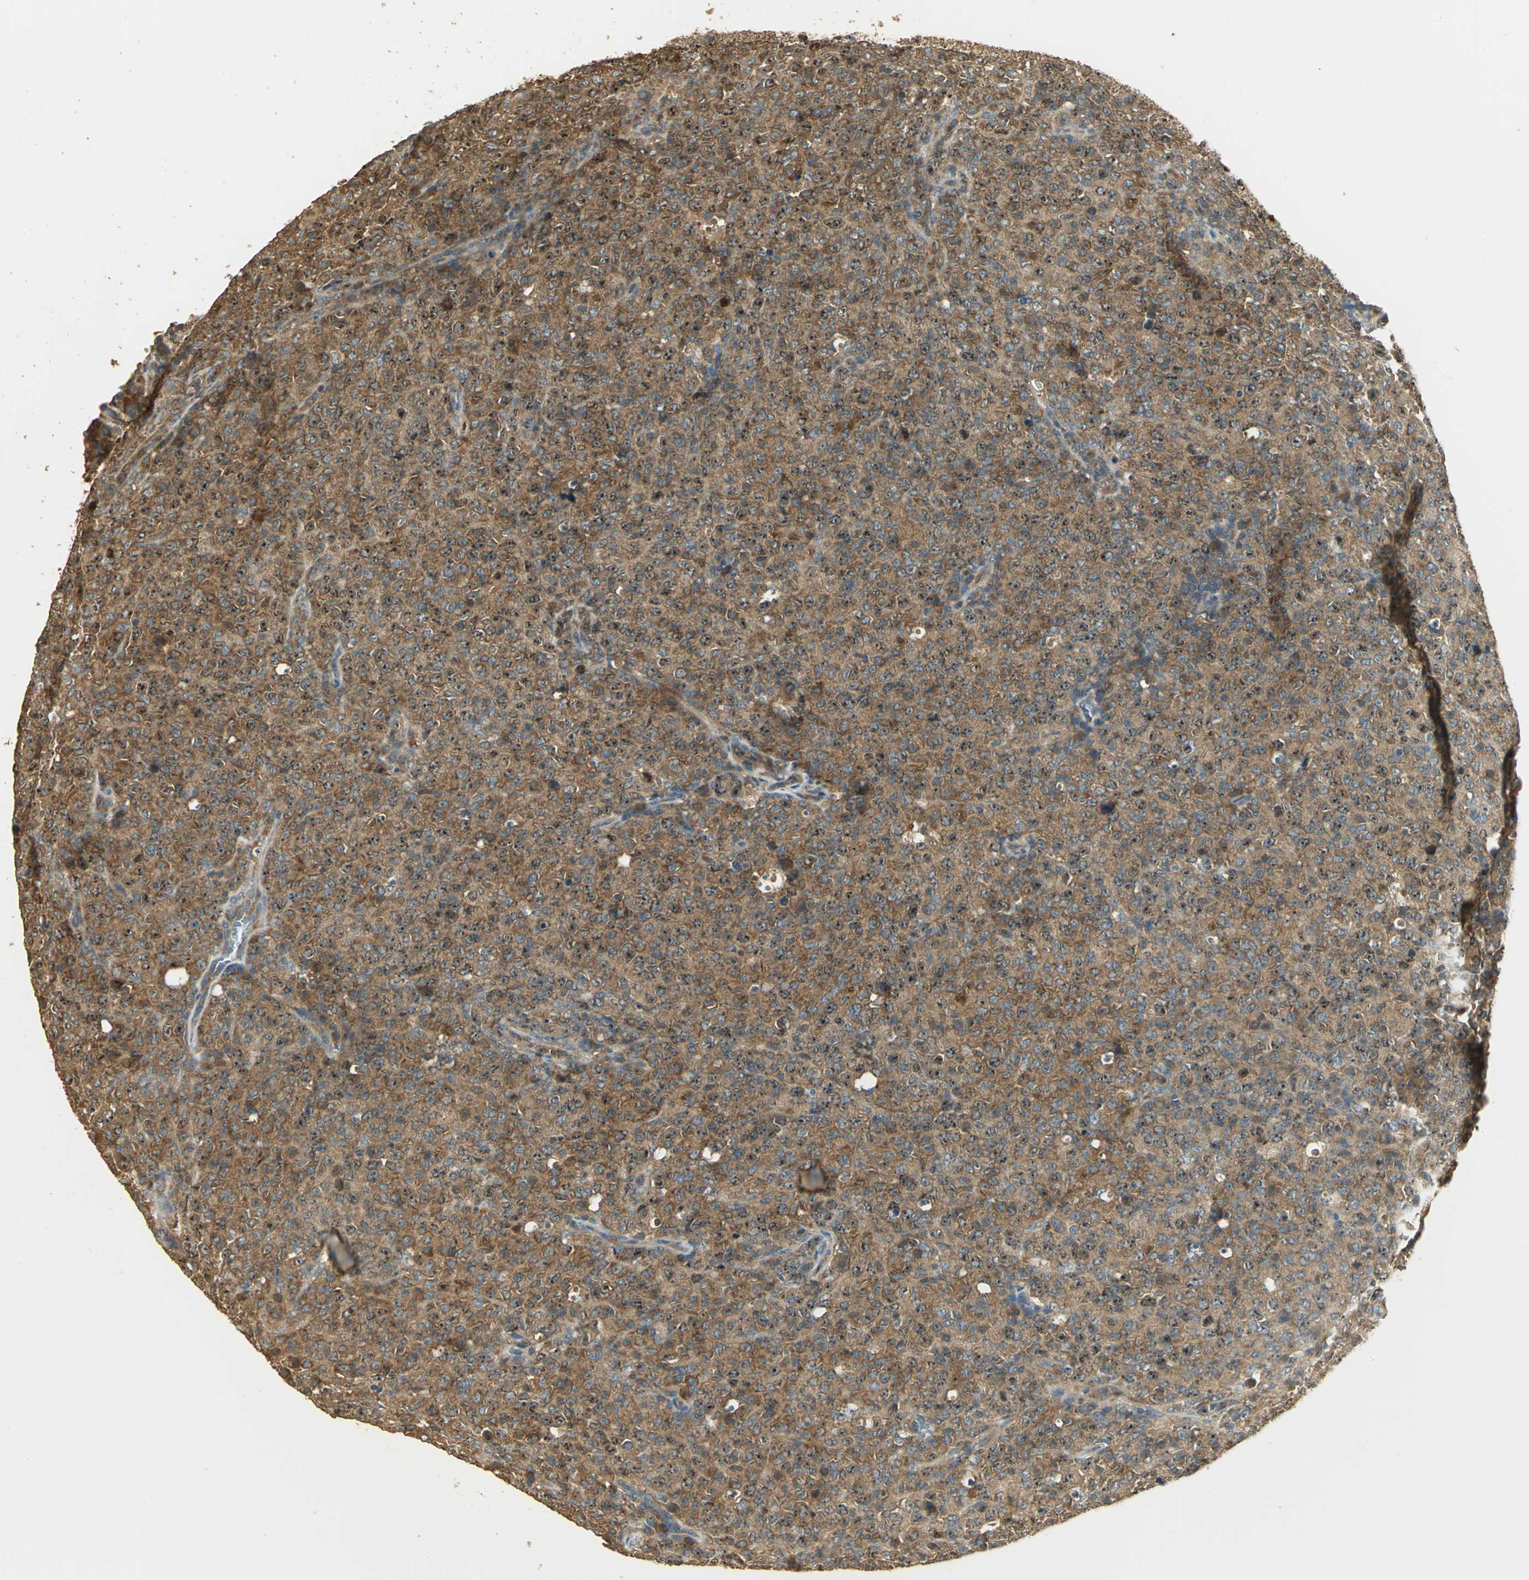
{"staining": {"intensity": "strong", "quantity": ">75%", "location": "cytoplasmic/membranous,nuclear"}, "tissue": "lymphoma", "cell_type": "Tumor cells", "image_type": "cancer", "snomed": [{"axis": "morphology", "description": "Malignant lymphoma, non-Hodgkin's type, High grade"}, {"axis": "topography", "description": "Tonsil"}], "caption": "Lymphoma was stained to show a protein in brown. There is high levels of strong cytoplasmic/membranous and nuclear expression in approximately >75% of tumor cells.", "gene": "RARS1", "patient": {"sex": "female", "age": 36}}